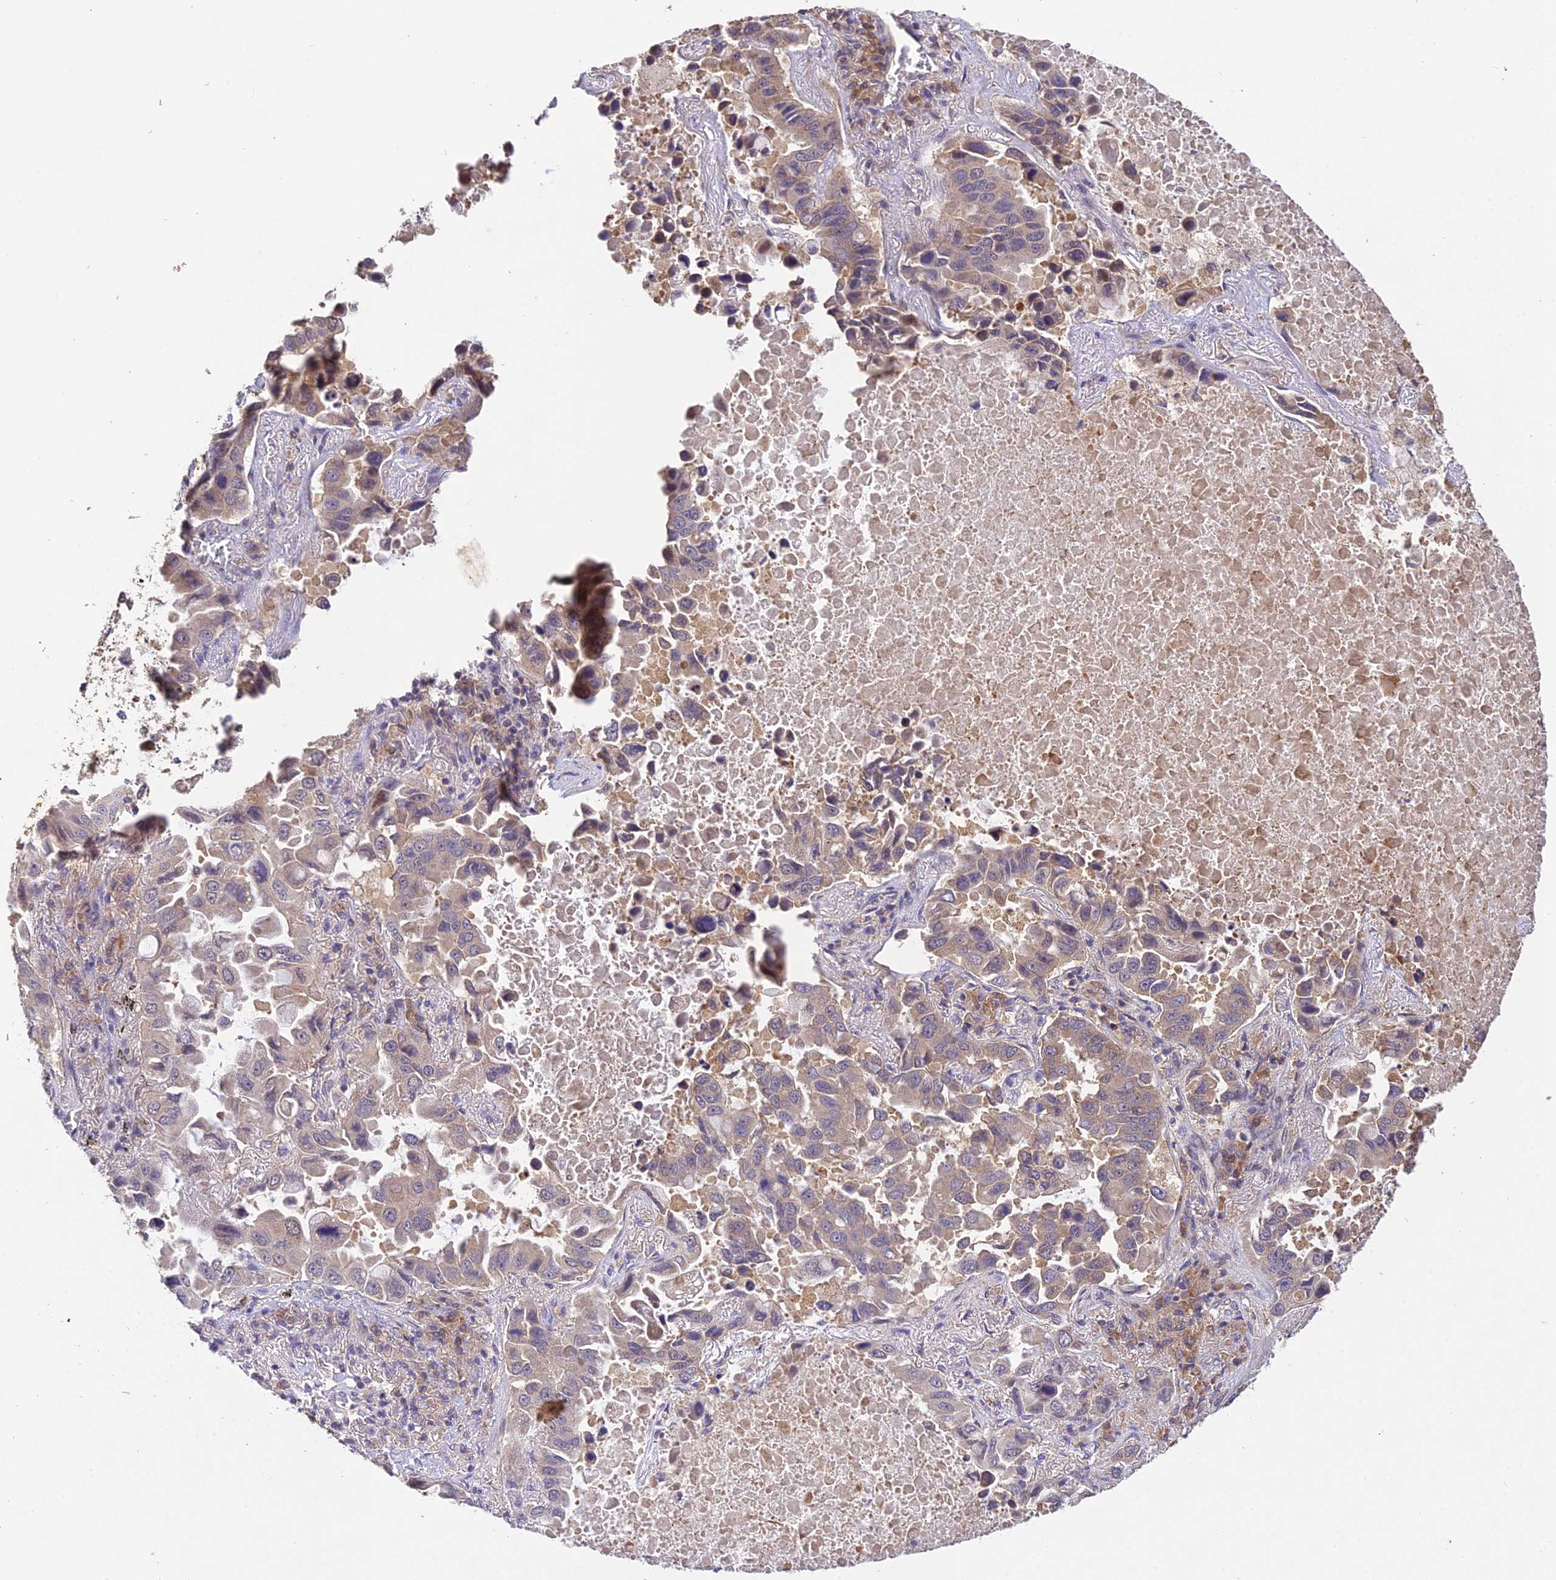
{"staining": {"intensity": "weak", "quantity": "25%-75%", "location": "cytoplasmic/membranous"}, "tissue": "lung cancer", "cell_type": "Tumor cells", "image_type": "cancer", "snomed": [{"axis": "morphology", "description": "Adenocarcinoma, NOS"}, {"axis": "topography", "description": "Lung"}], "caption": "This is an image of immunohistochemistry staining of lung adenocarcinoma, which shows weak positivity in the cytoplasmic/membranous of tumor cells.", "gene": "DENND5B", "patient": {"sex": "male", "age": 64}}